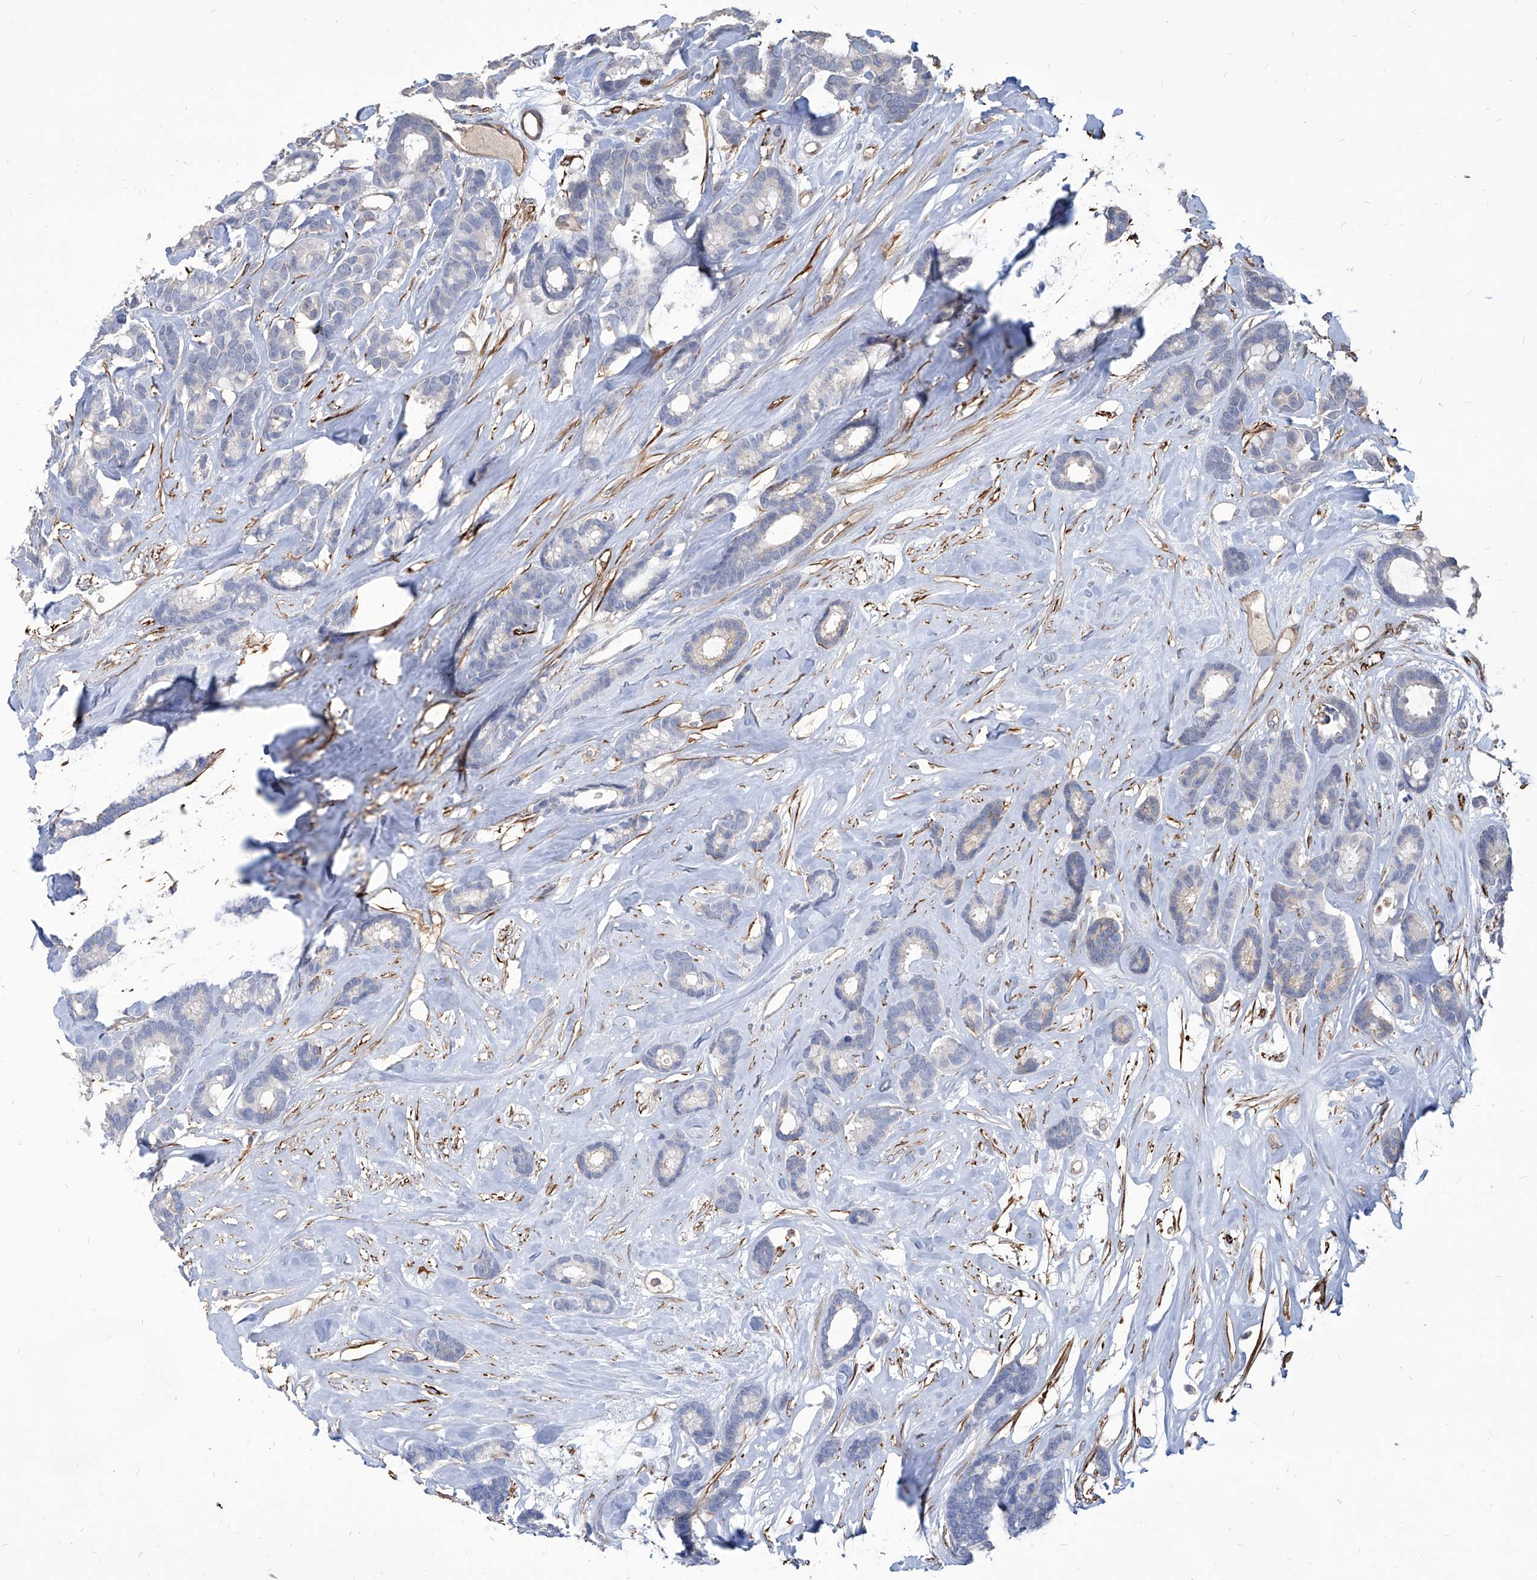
{"staining": {"intensity": "negative", "quantity": "none", "location": "none"}, "tissue": "breast cancer", "cell_type": "Tumor cells", "image_type": "cancer", "snomed": [{"axis": "morphology", "description": "Duct carcinoma"}, {"axis": "topography", "description": "Breast"}], "caption": "Immunohistochemistry (IHC) photomicrograph of neoplastic tissue: breast cancer (intraductal carcinoma) stained with DAB displays no significant protein staining in tumor cells.", "gene": "FAM83B", "patient": {"sex": "female", "age": 87}}